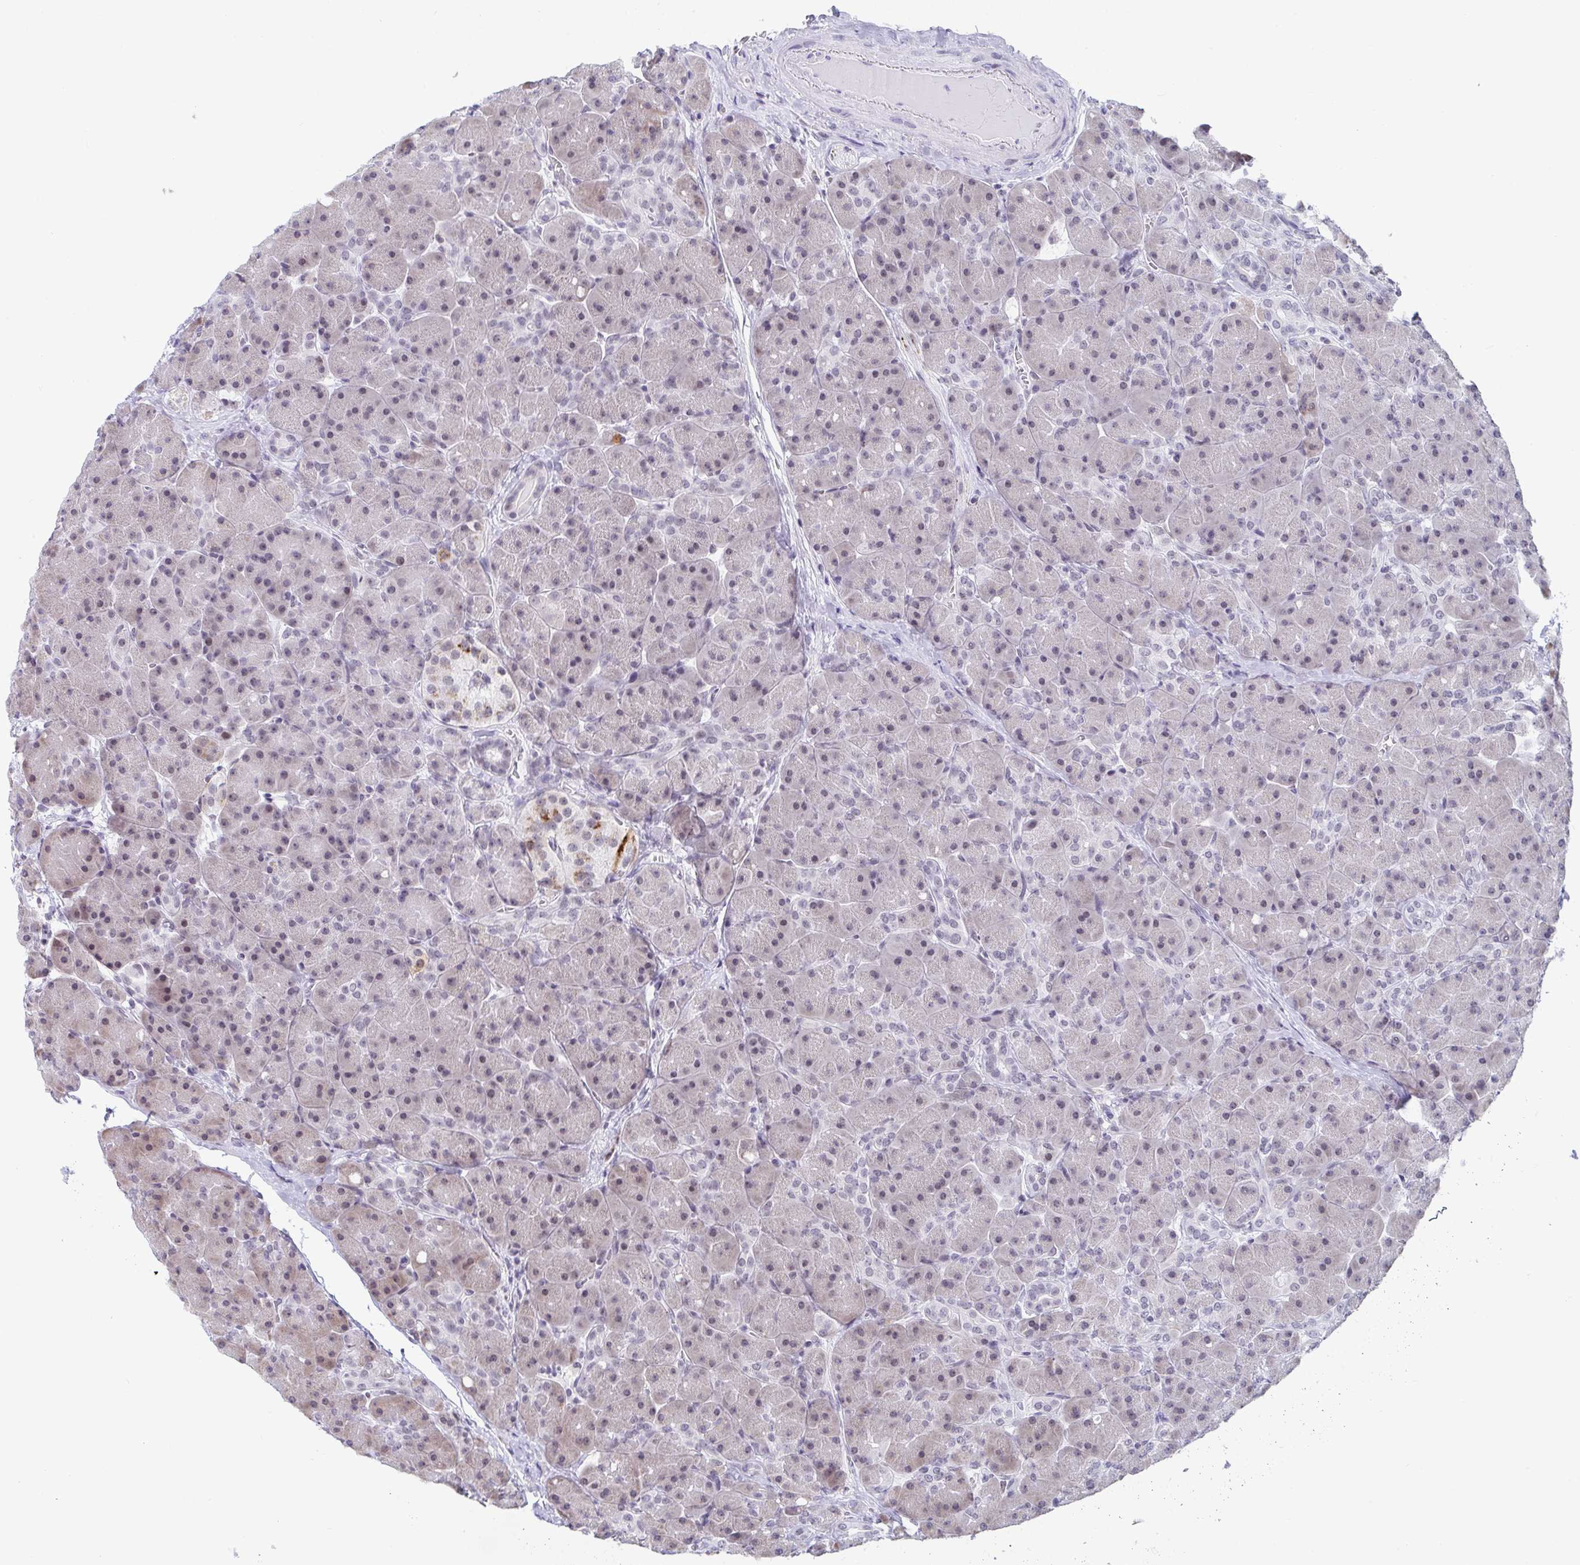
{"staining": {"intensity": "weak", "quantity": "<25%", "location": "cytoplasmic/membranous"}, "tissue": "pancreas", "cell_type": "Exocrine glandular cells", "image_type": "normal", "snomed": [{"axis": "morphology", "description": "Normal tissue, NOS"}, {"axis": "topography", "description": "Pancreas"}], "caption": "A histopathology image of pancreas stained for a protein shows no brown staining in exocrine glandular cells. Nuclei are stained in blue.", "gene": "WDR72", "patient": {"sex": "male", "age": 55}}